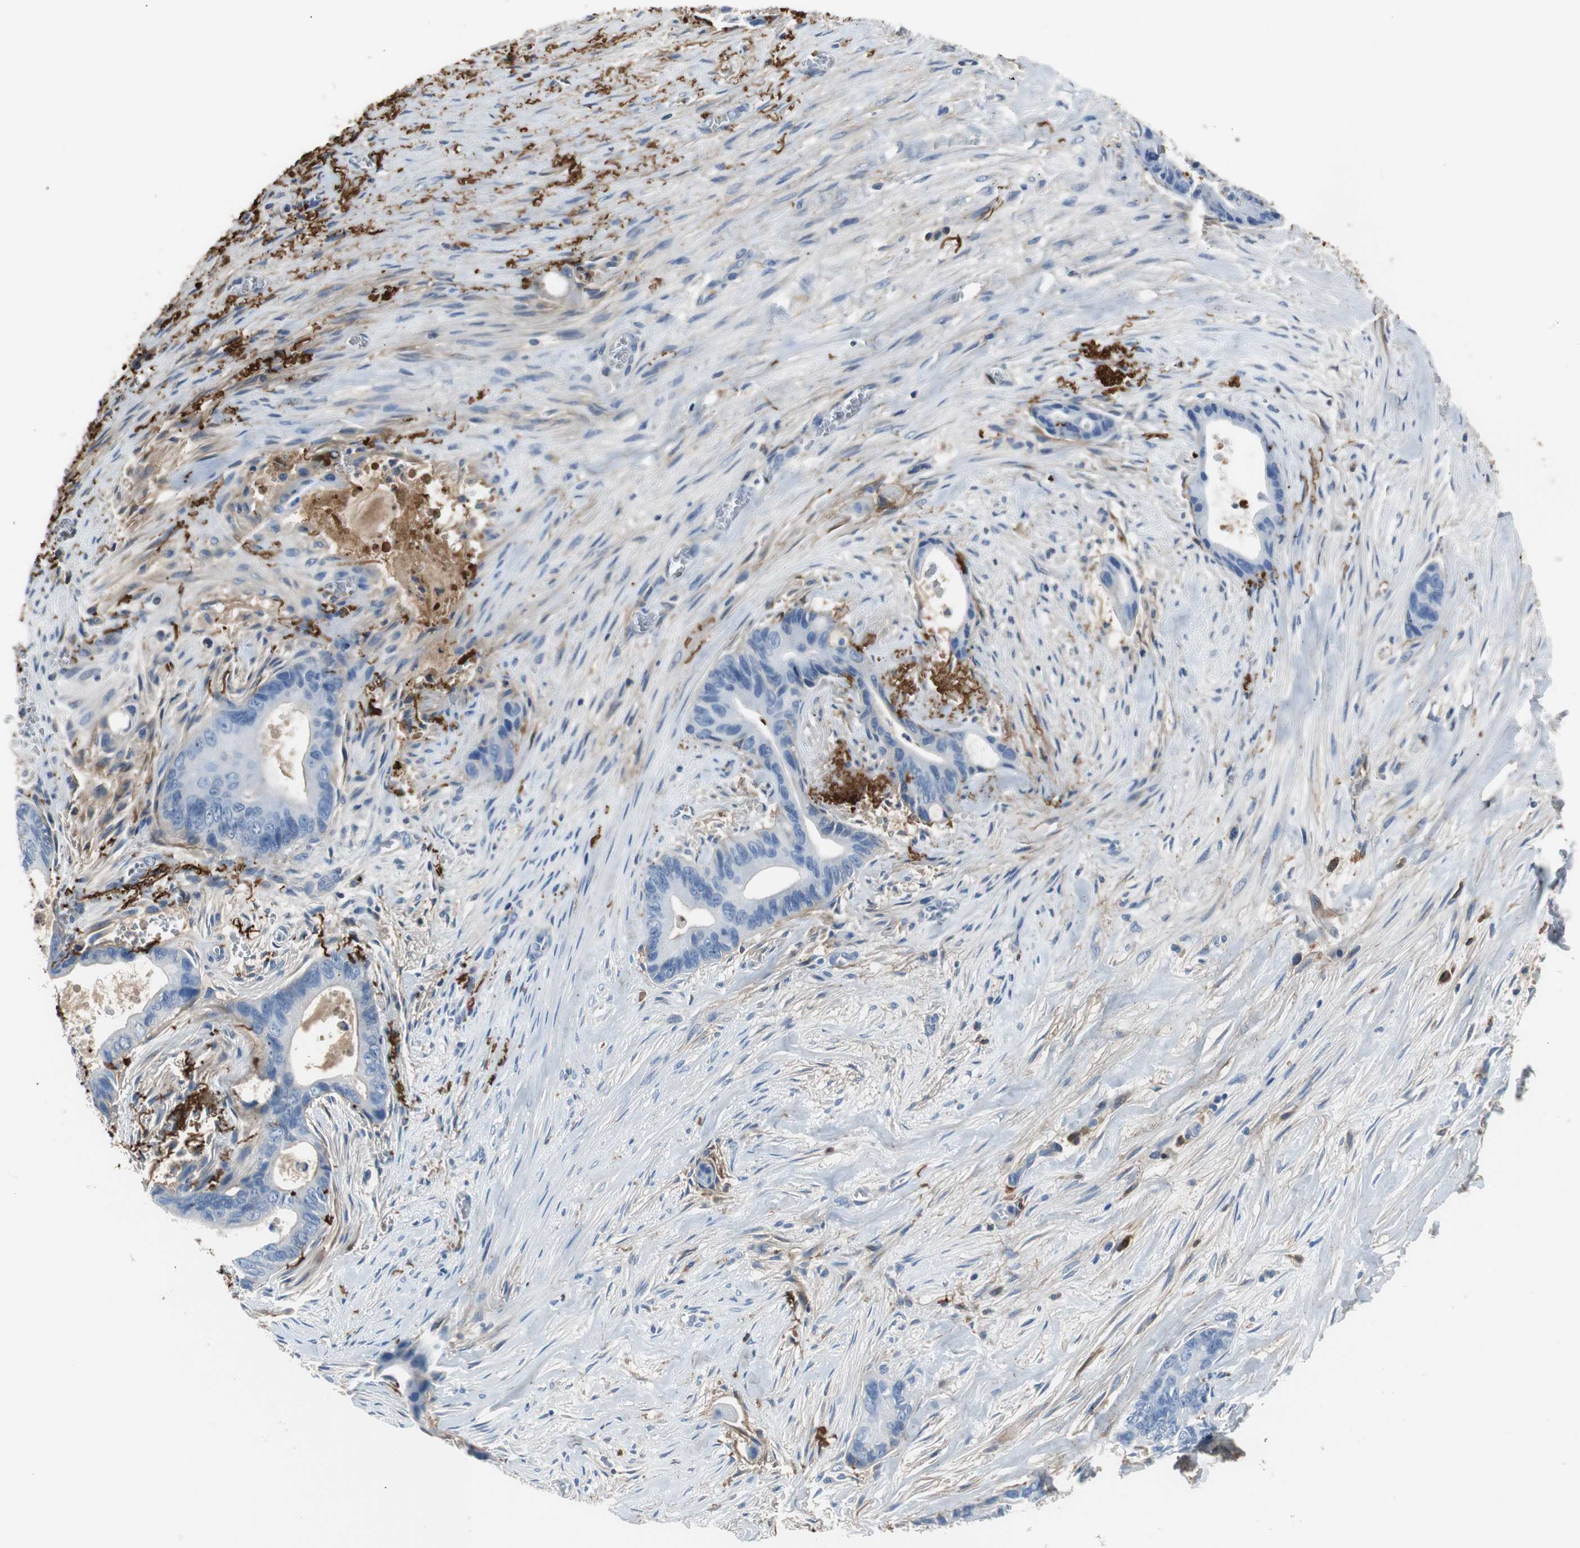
{"staining": {"intensity": "weak", "quantity": "<25%", "location": "cytoplasmic/membranous"}, "tissue": "liver cancer", "cell_type": "Tumor cells", "image_type": "cancer", "snomed": [{"axis": "morphology", "description": "Cholangiocarcinoma"}, {"axis": "topography", "description": "Liver"}], "caption": "Image shows no protein expression in tumor cells of liver cancer tissue.", "gene": "APCS", "patient": {"sex": "female", "age": 55}}